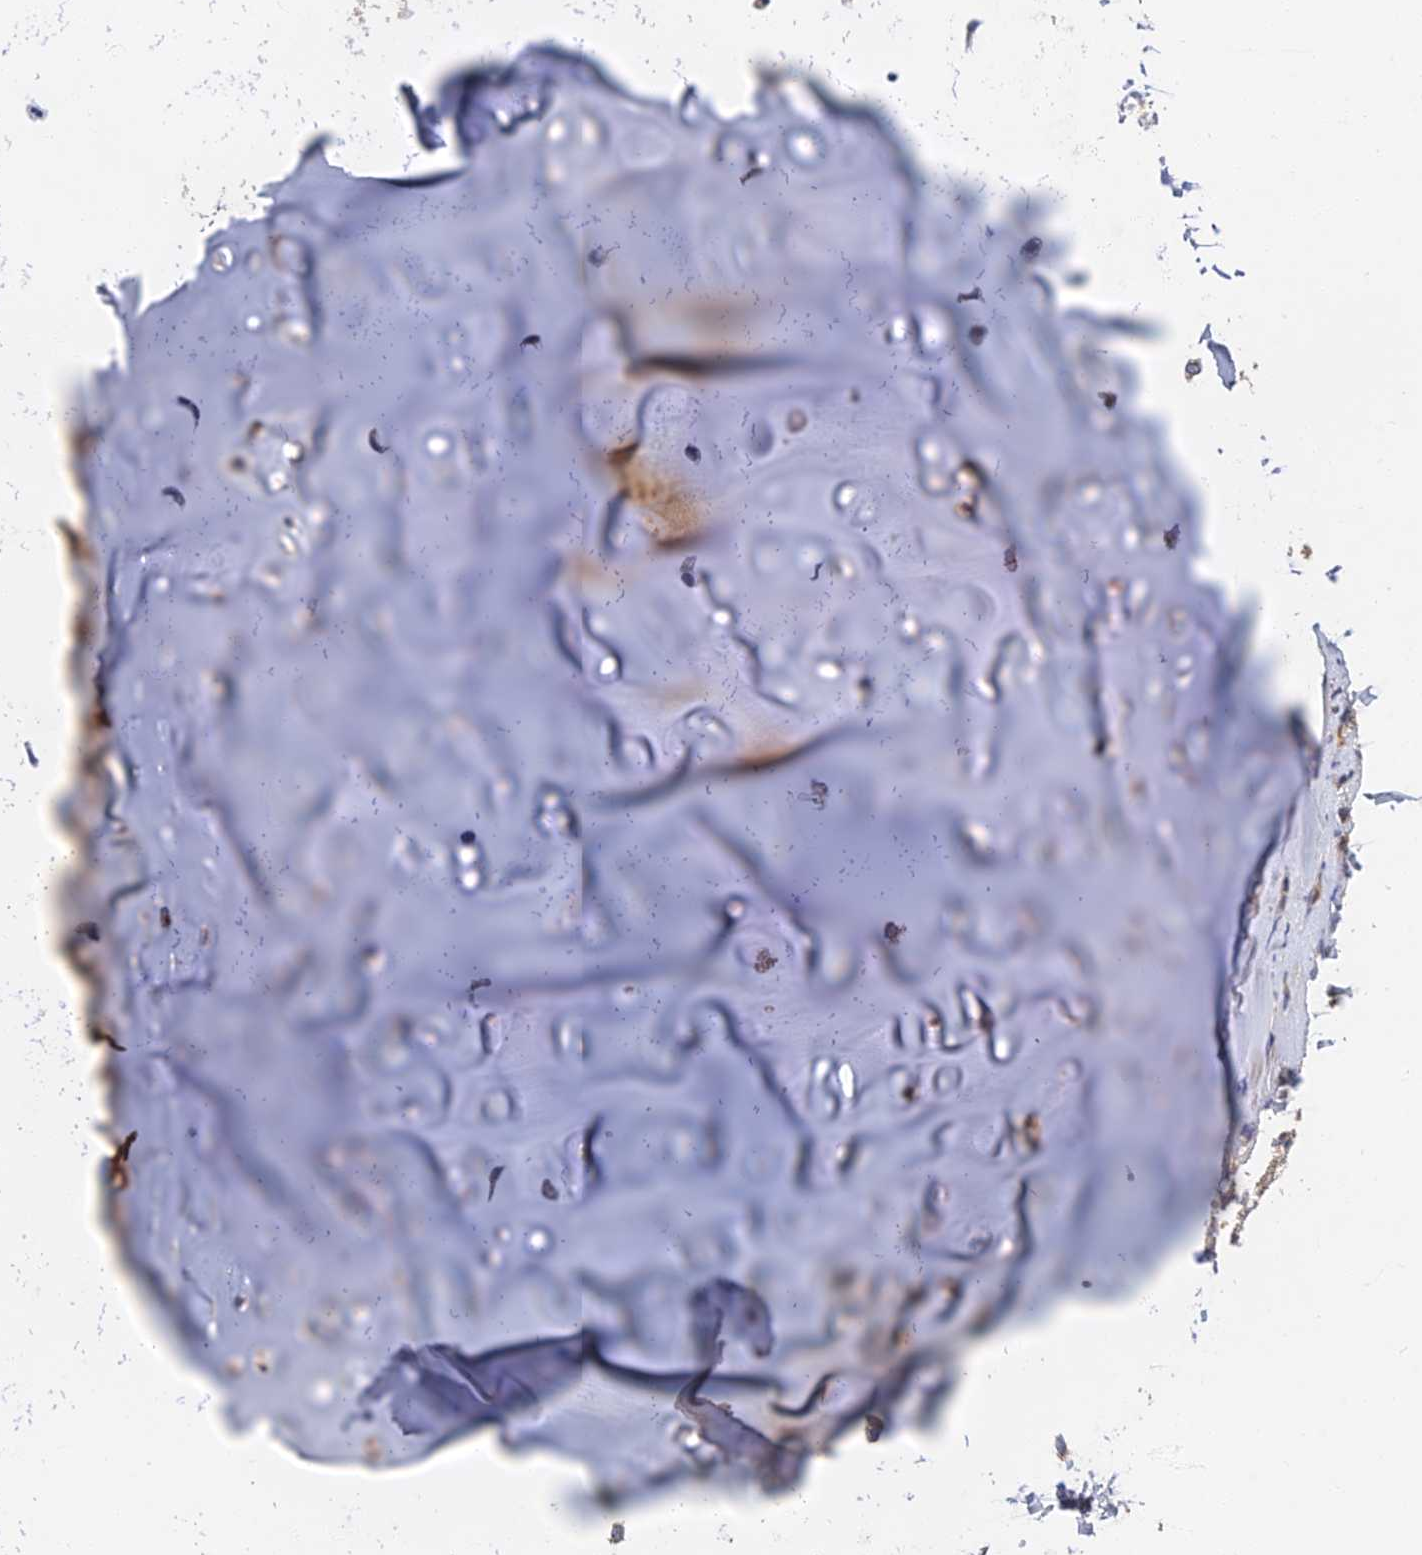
{"staining": {"intensity": "negative", "quantity": "none", "location": "none"}, "tissue": "adipose tissue", "cell_type": "Adipocytes", "image_type": "normal", "snomed": [{"axis": "morphology", "description": "Normal tissue, NOS"}, {"axis": "morphology", "description": "Basal cell carcinoma"}, {"axis": "topography", "description": "Cartilage tissue"}, {"axis": "topography", "description": "Nasopharynx"}, {"axis": "topography", "description": "Oral tissue"}], "caption": "Immunohistochemistry image of unremarkable adipose tissue: human adipose tissue stained with DAB demonstrates no significant protein expression in adipocytes.", "gene": "EARS2", "patient": {"sex": "female", "age": 77}}